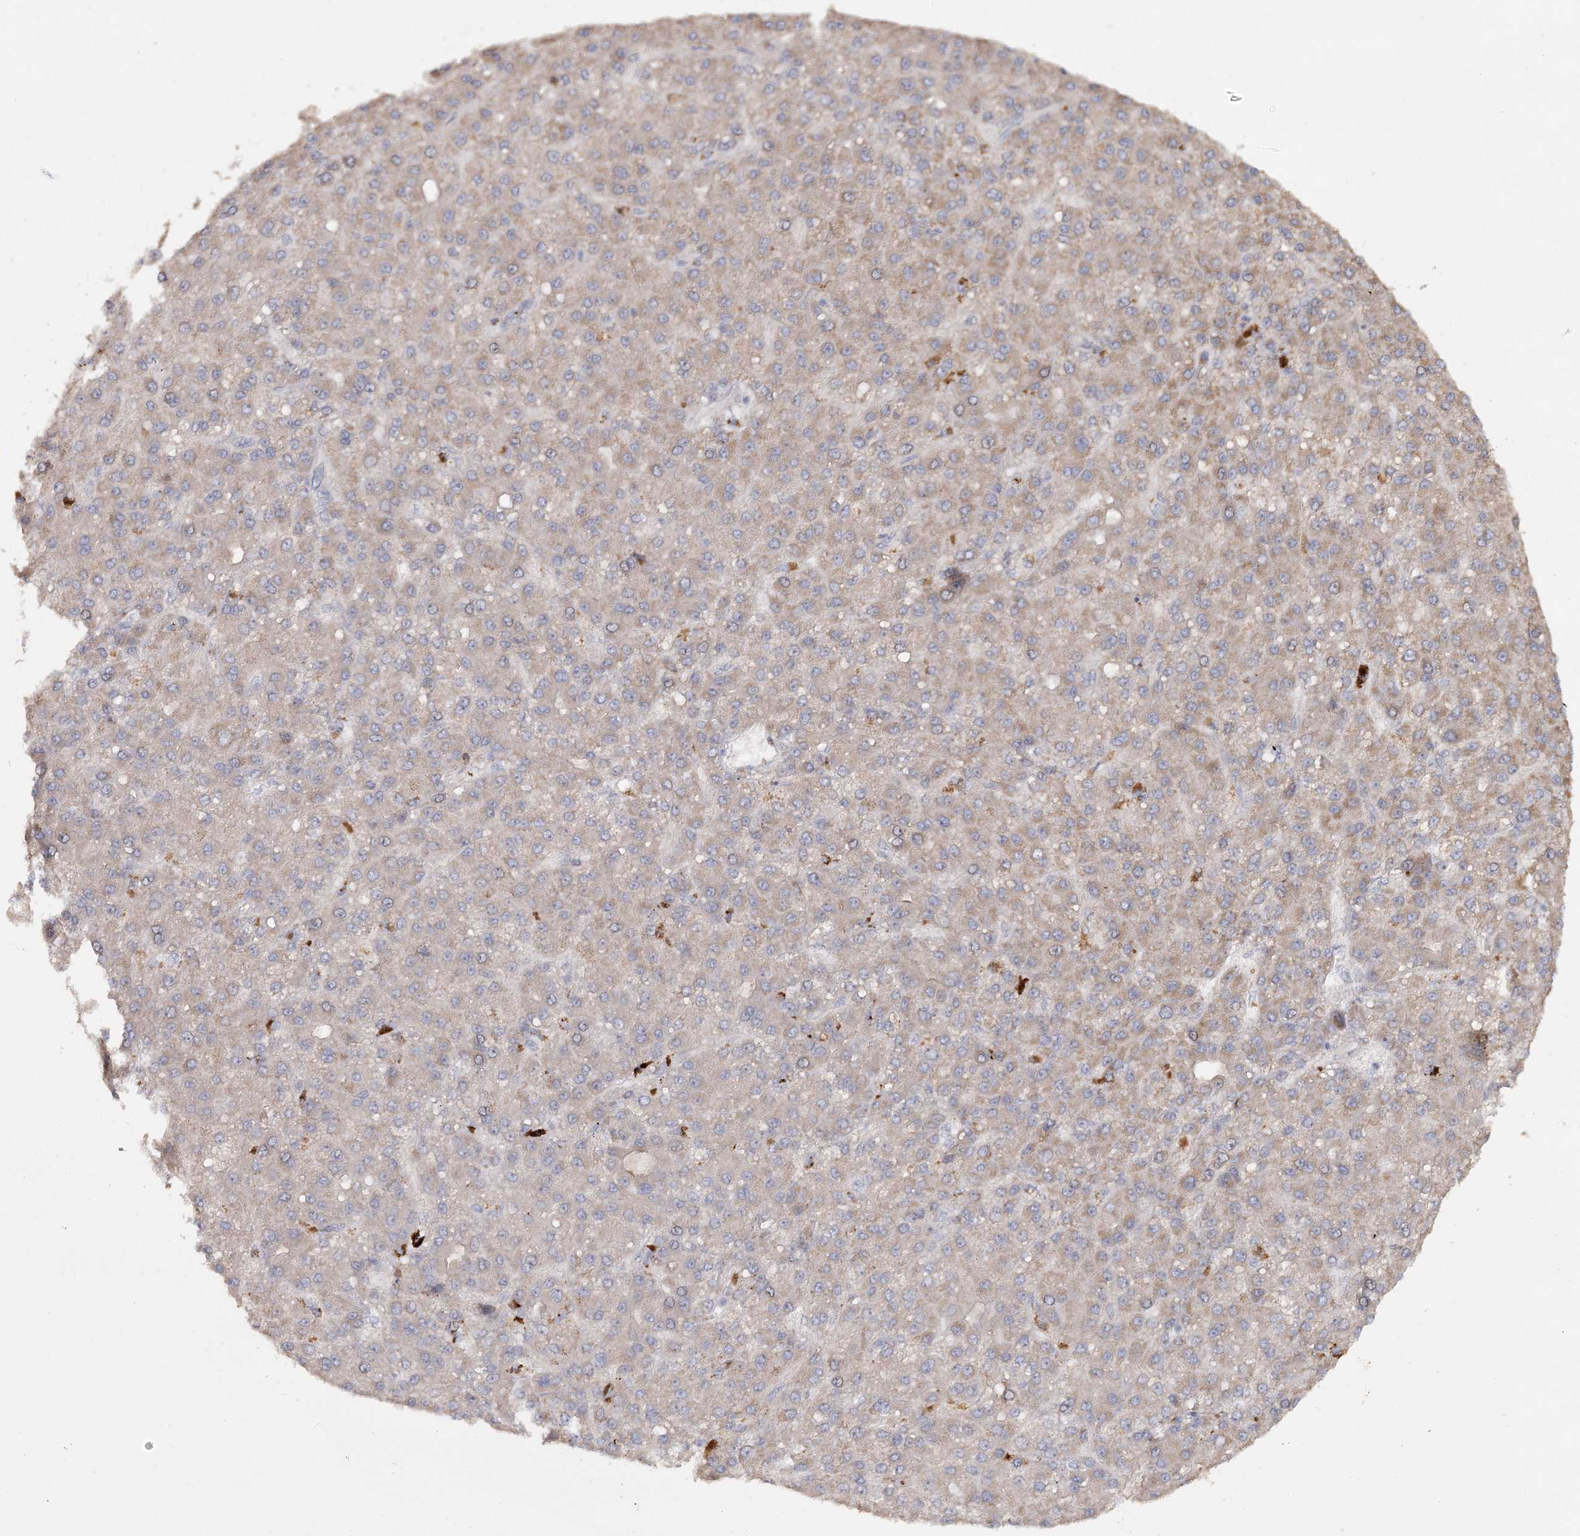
{"staining": {"intensity": "weak", "quantity": "25%-75%", "location": "cytoplasmic/membranous"}, "tissue": "liver cancer", "cell_type": "Tumor cells", "image_type": "cancer", "snomed": [{"axis": "morphology", "description": "Carcinoma, Hepatocellular, NOS"}, {"axis": "topography", "description": "Liver"}], "caption": "A low amount of weak cytoplasmic/membranous expression is present in approximately 25%-75% of tumor cells in liver cancer tissue. The staining was performed using DAB to visualize the protein expression in brown, while the nuclei were stained in blue with hematoxylin (Magnification: 20x).", "gene": "ANGPTL5", "patient": {"sex": "male", "age": 67}}